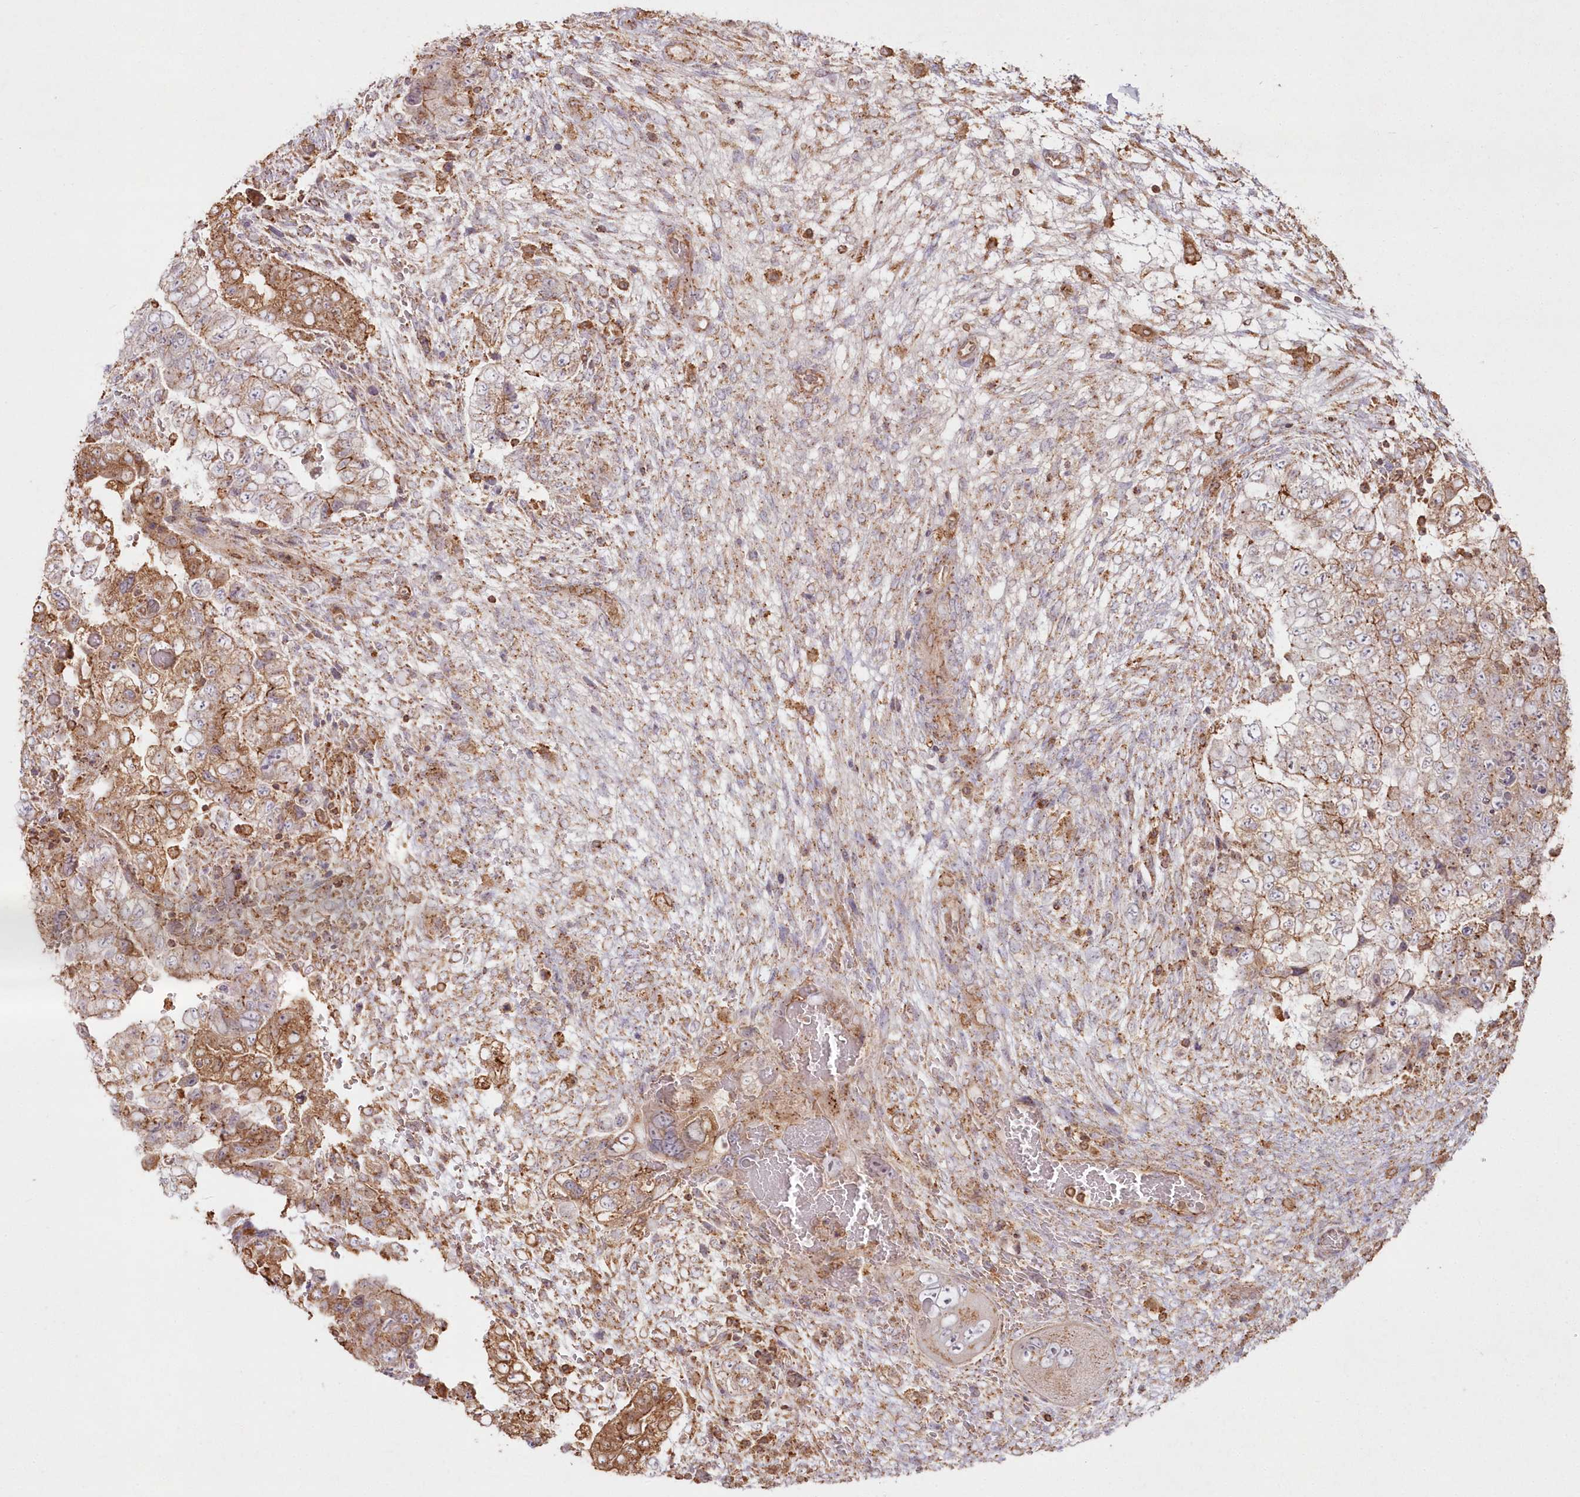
{"staining": {"intensity": "moderate", "quantity": "25%-75%", "location": "cytoplasmic/membranous"}, "tissue": "testis cancer", "cell_type": "Tumor cells", "image_type": "cancer", "snomed": [{"axis": "morphology", "description": "Carcinoma, Embryonal, NOS"}, {"axis": "topography", "description": "Testis"}], "caption": "Immunohistochemical staining of embryonal carcinoma (testis) shows moderate cytoplasmic/membranous protein positivity in approximately 25%-75% of tumor cells.", "gene": "ARSB", "patient": {"sex": "male", "age": 37}}